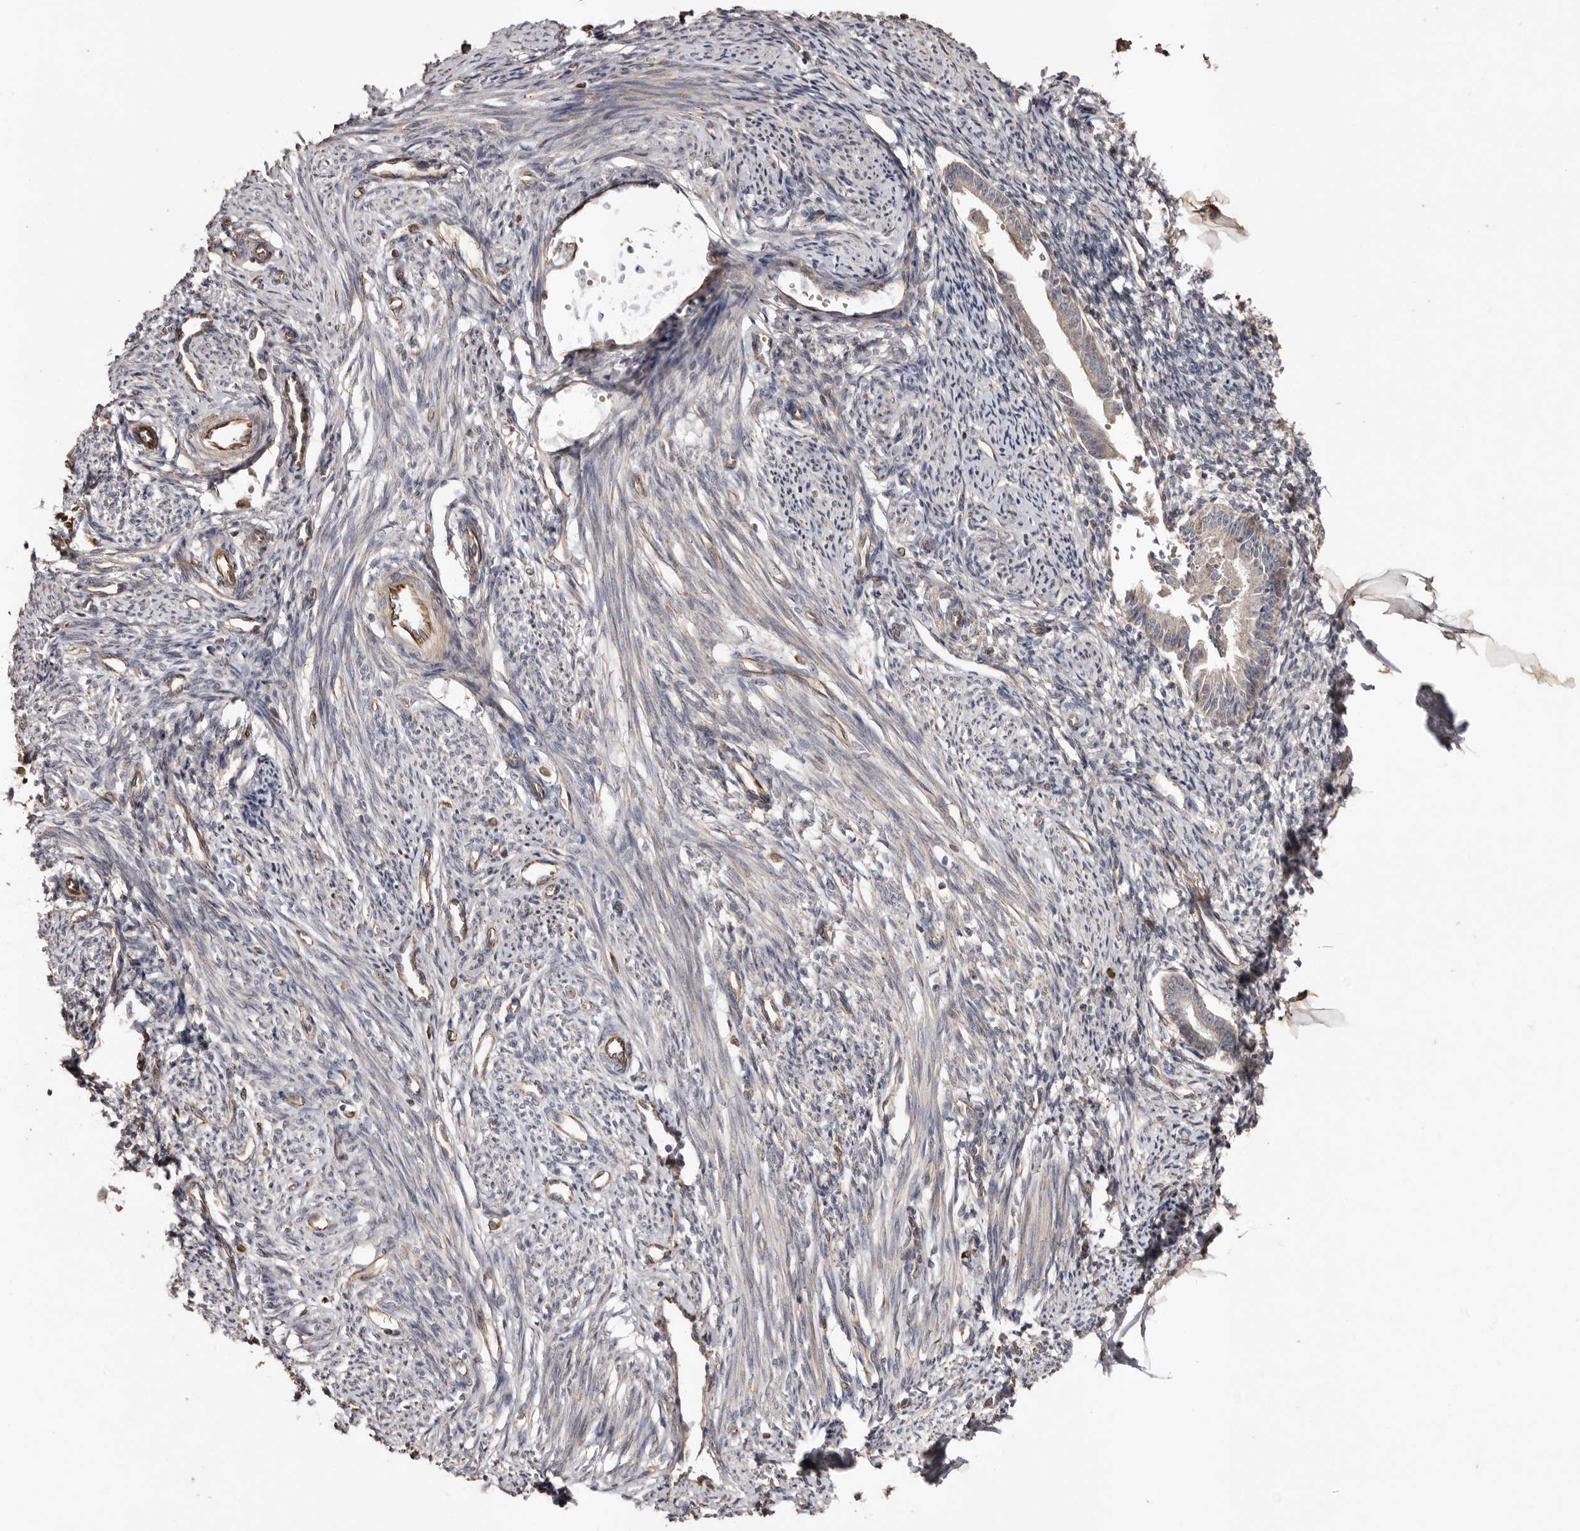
{"staining": {"intensity": "moderate", "quantity": "<25%", "location": "cytoplasmic/membranous"}, "tissue": "endometrium", "cell_type": "Cells in endometrial stroma", "image_type": "normal", "snomed": [{"axis": "morphology", "description": "Normal tissue, NOS"}, {"axis": "topography", "description": "Endometrium"}], "caption": "The immunohistochemical stain labels moderate cytoplasmic/membranous expression in cells in endometrial stroma of unremarkable endometrium.", "gene": "MACC1", "patient": {"sex": "female", "age": 56}}